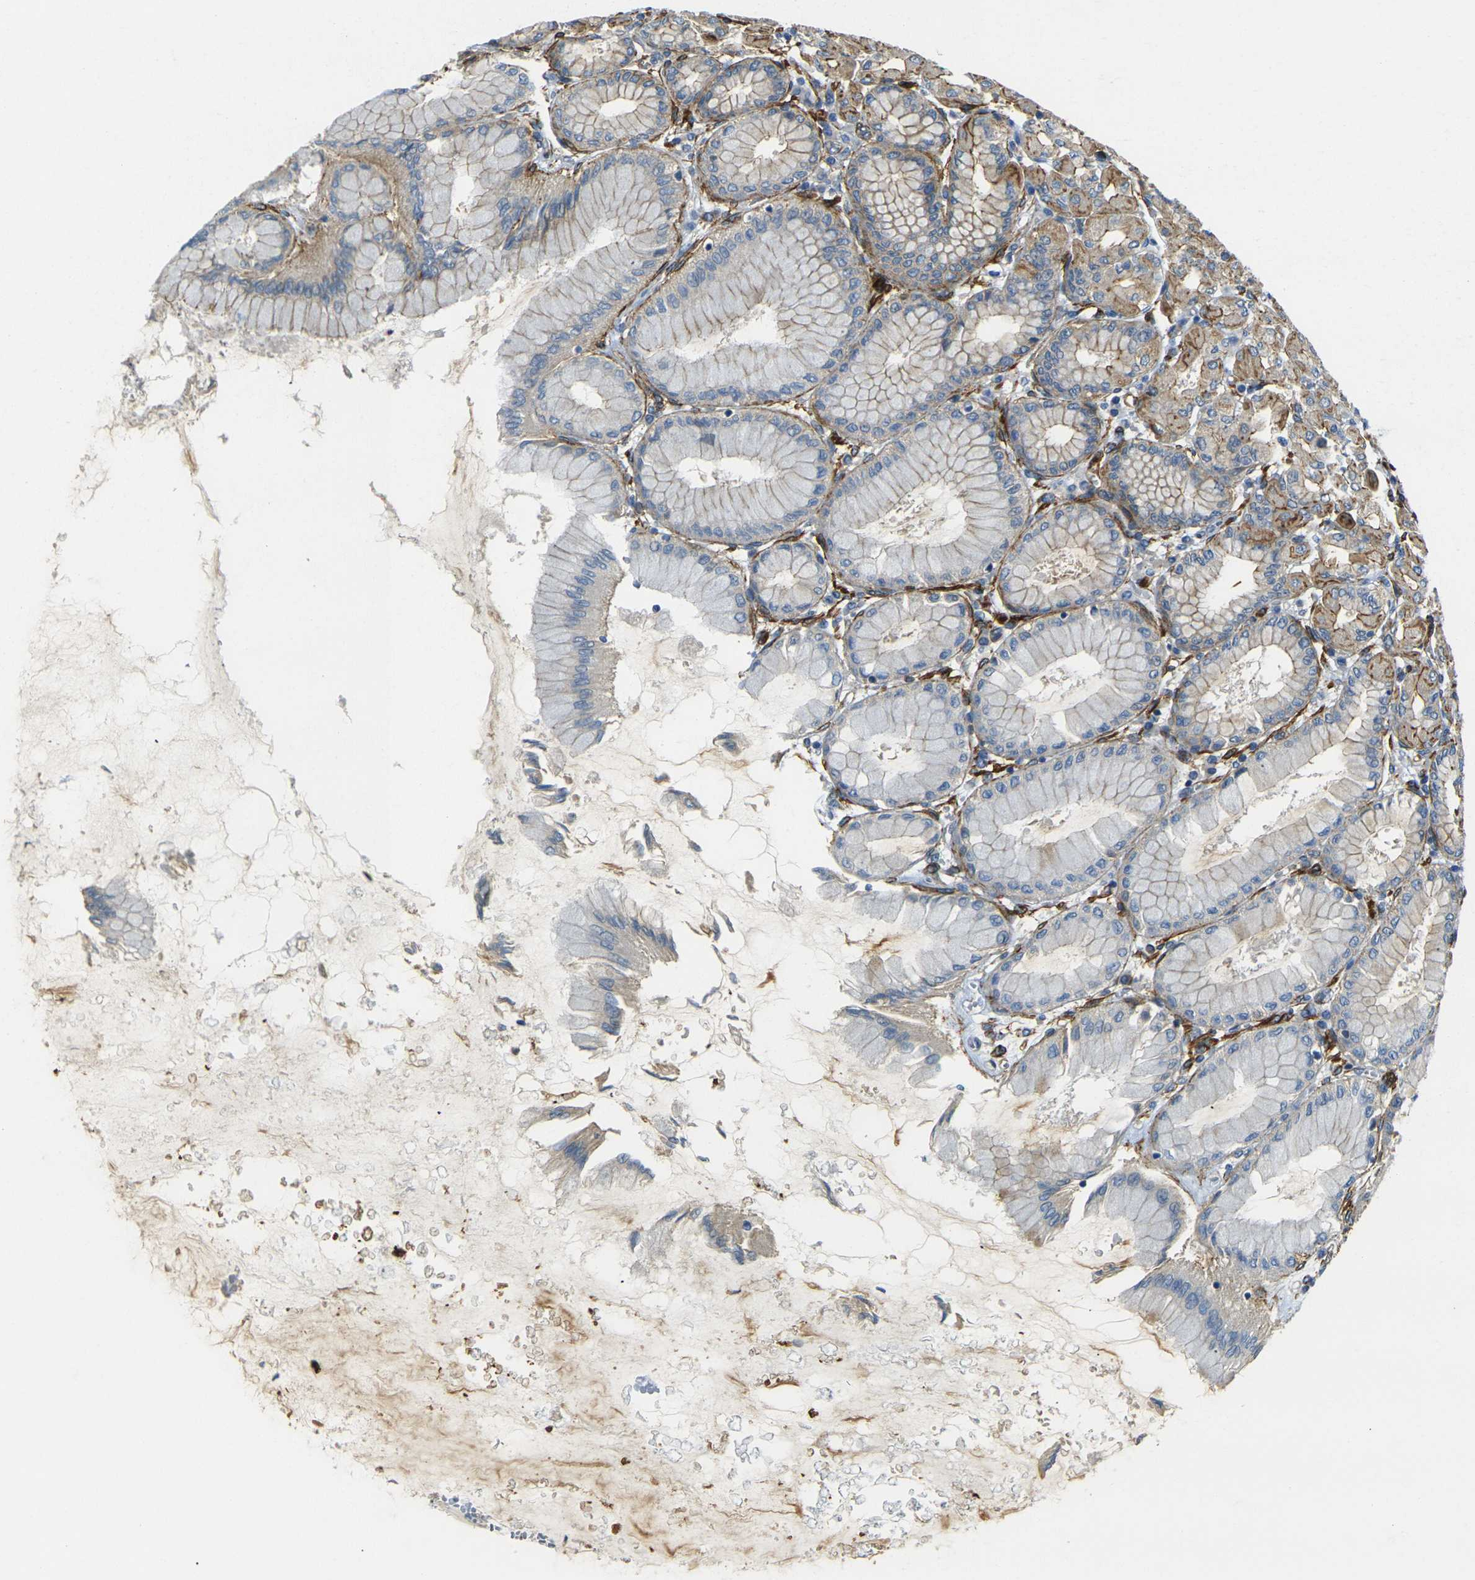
{"staining": {"intensity": "moderate", "quantity": ">75%", "location": "cytoplasmic/membranous"}, "tissue": "stomach", "cell_type": "Glandular cells", "image_type": "normal", "snomed": [{"axis": "morphology", "description": "Normal tissue, NOS"}, {"axis": "topography", "description": "Stomach, upper"}], "caption": "Stomach stained with immunohistochemistry exhibits moderate cytoplasmic/membranous positivity in approximately >75% of glandular cells. (IHC, brightfield microscopy, high magnification).", "gene": "EPHA7", "patient": {"sex": "female", "age": 56}}